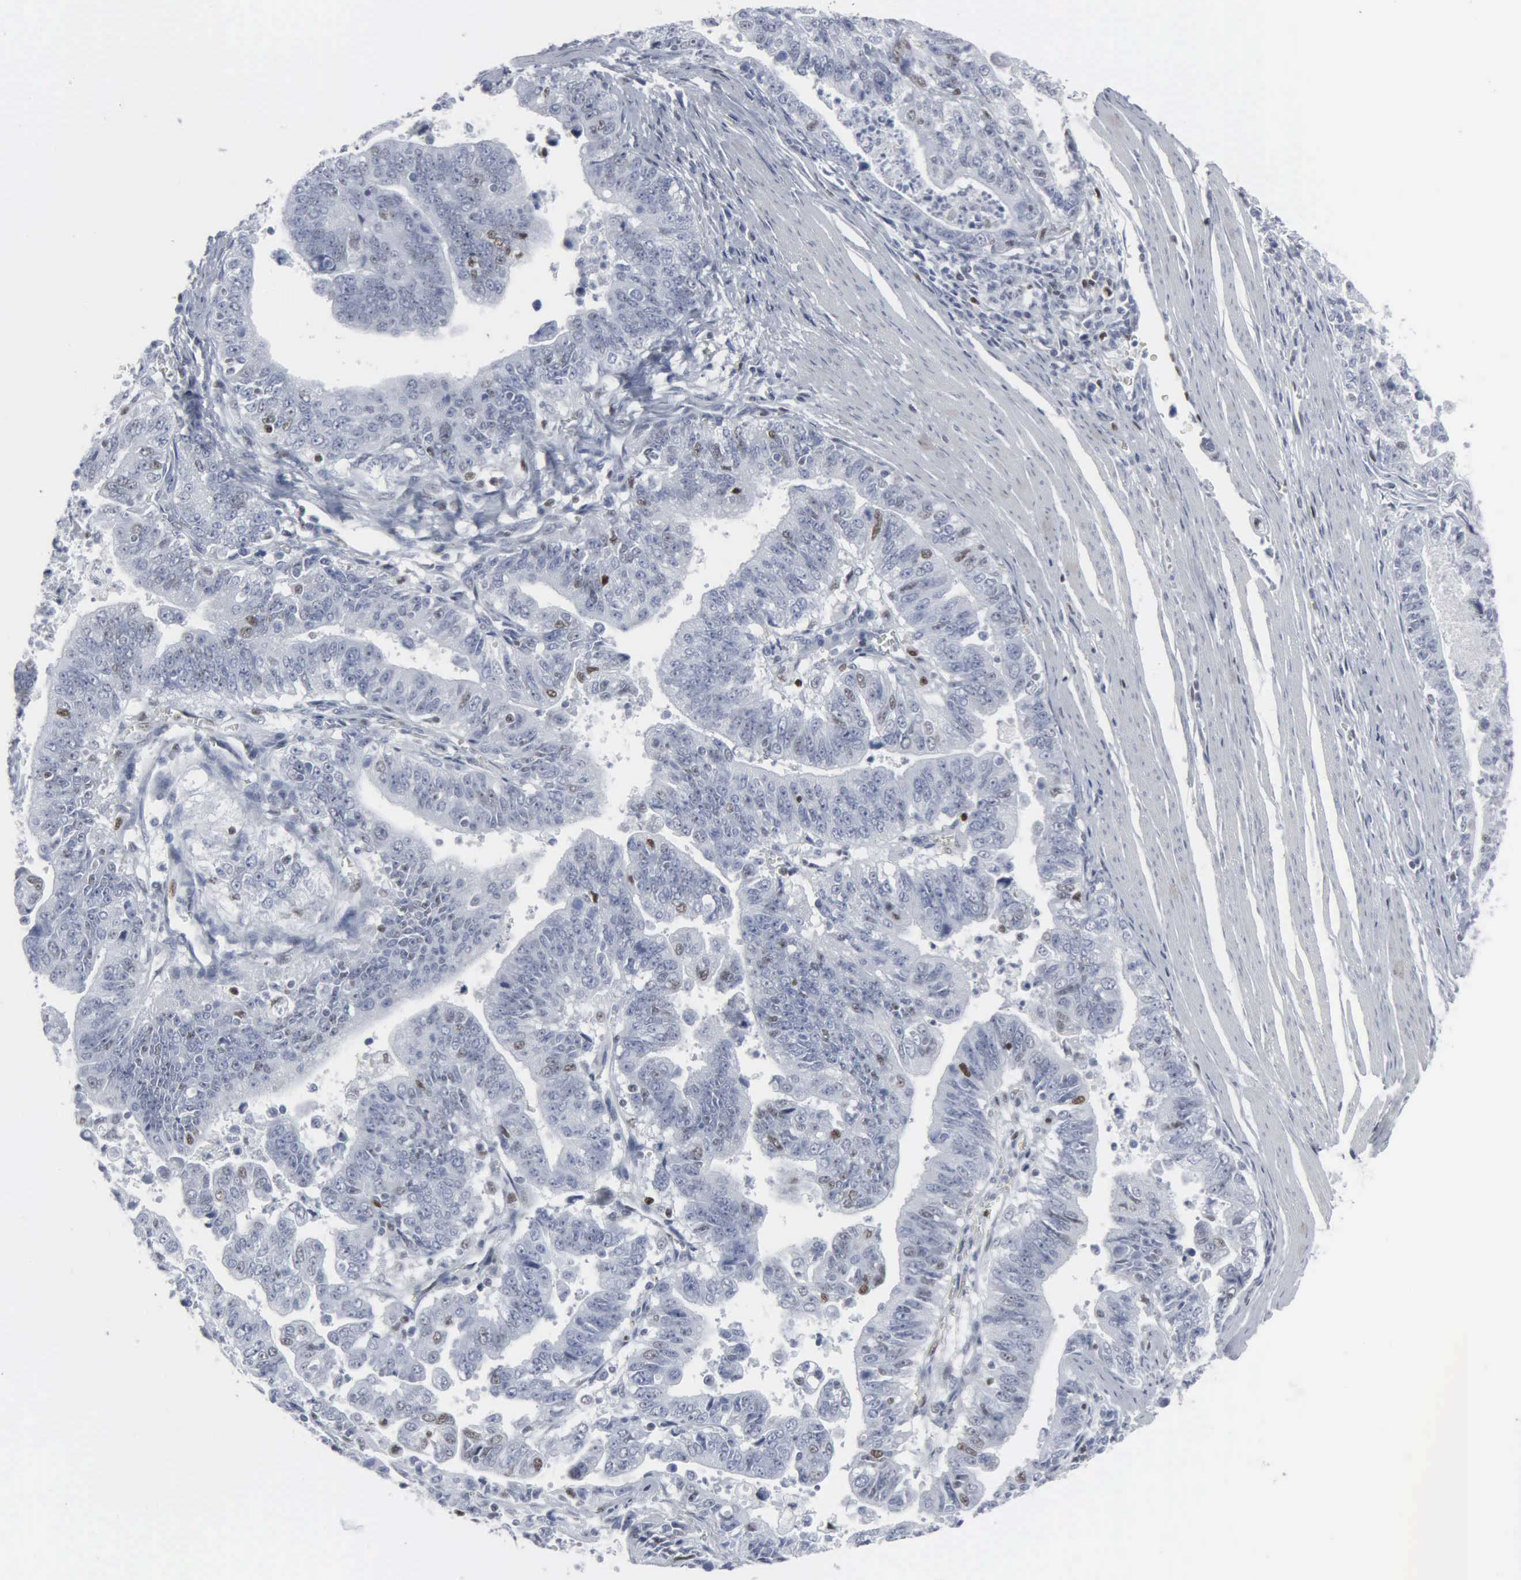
{"staining": {"intensity": "negative", "quantity": "none", "location": "none"}, "tissue": "stomach cancer", "cell_type": "Tumor cells", "image_type": "cancer", "snomed": [{"axis": "morphology", "description": "Adenocarcinoma, NOS"}, {"axis": "topography", "description": "Stomach, upper"}], "caption": "Immunohistochemical staining of human adenocarcinoma (stomach) shows no significant positivity in tumor cells. The staining is performed using DAB (3,3'-diaminobenzidine) brown chromogen with nuclei counter-stained in using hematoxylin.", "gene": "CCND3", "patient": {"sex": "female", "age": 50}}